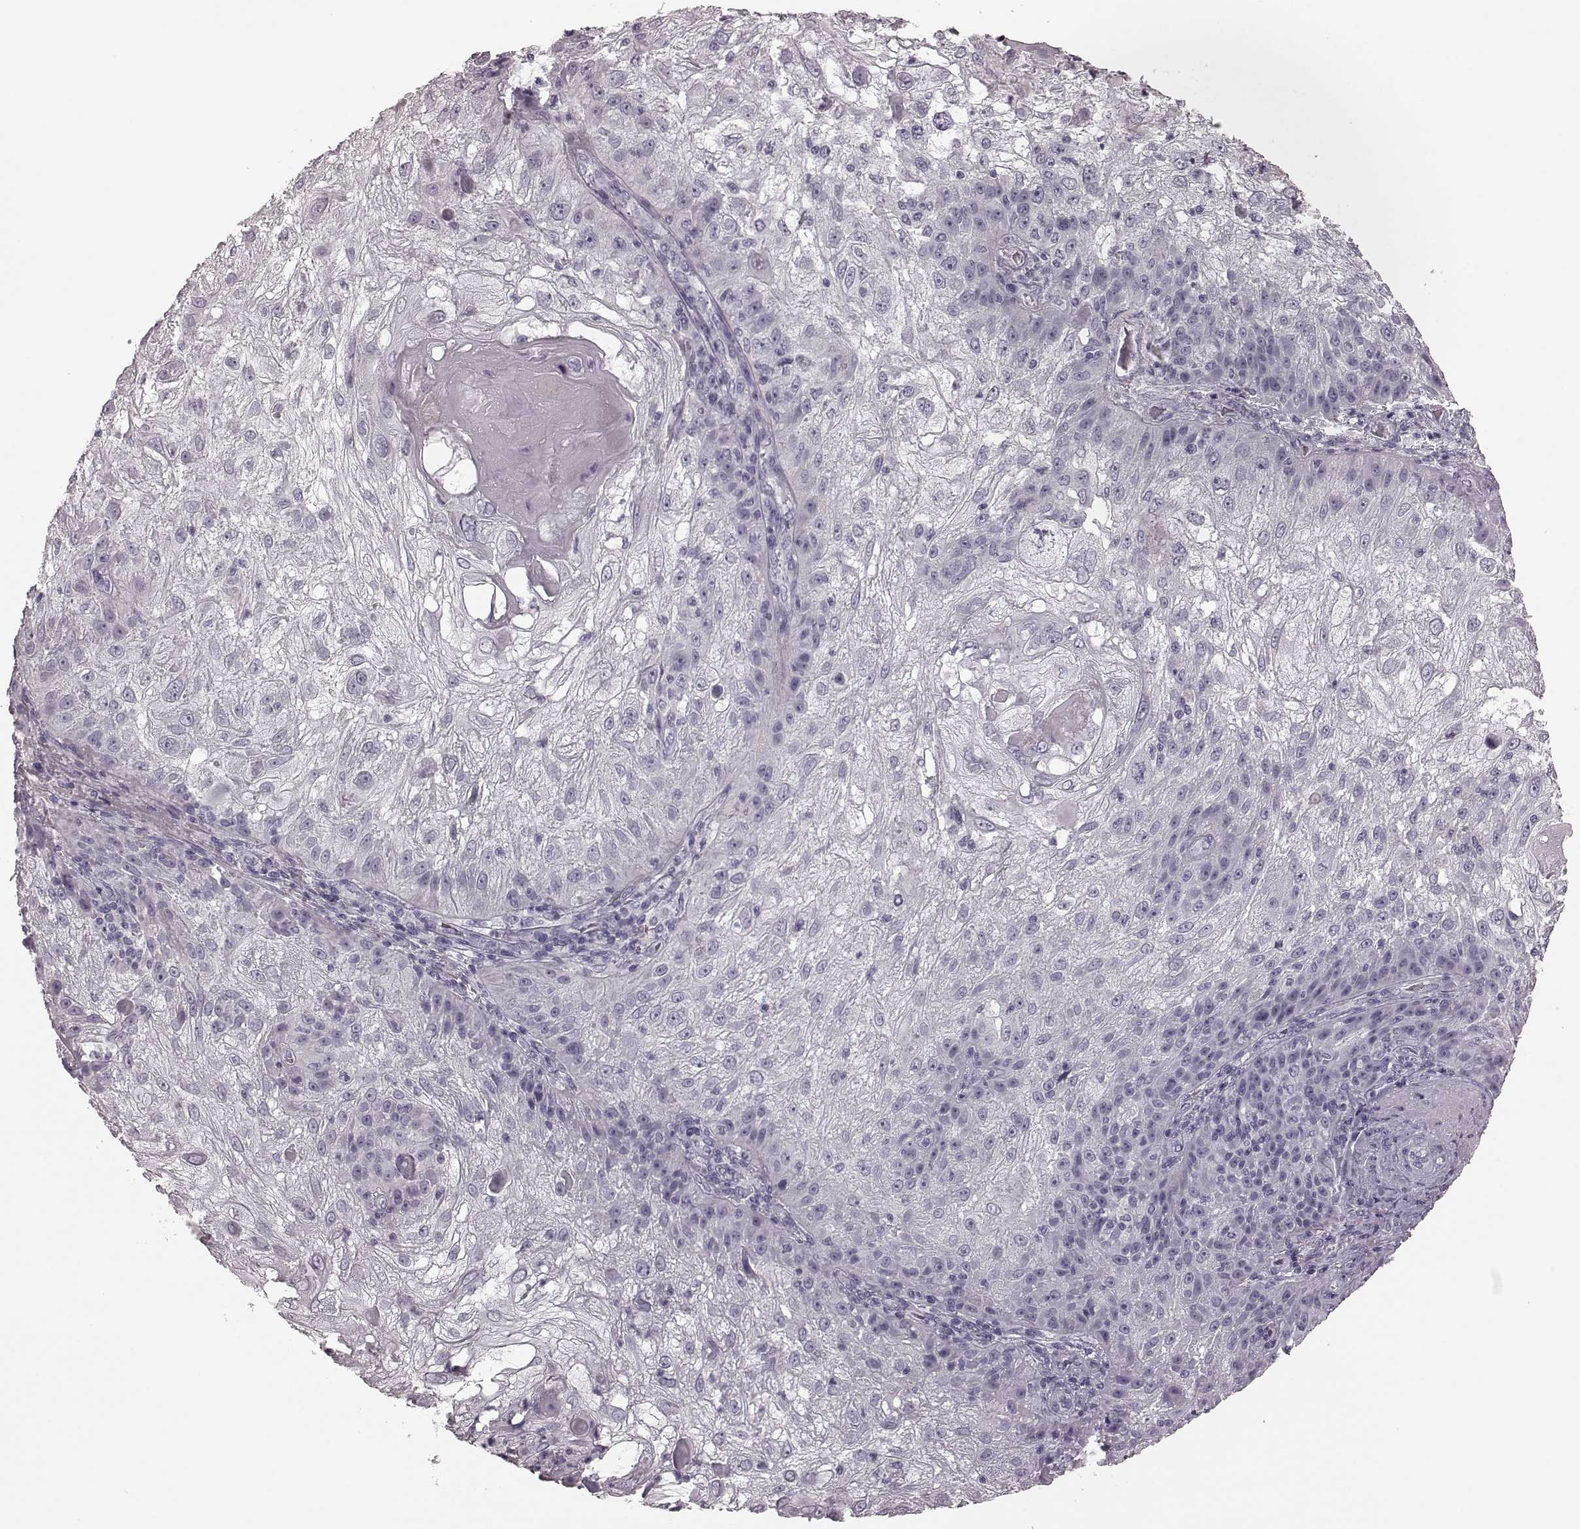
{"staining": {"intensity": "negative", "quantity": "none", "location": "none"}, "tissue": "skin cancer", "cell_type": "Tumor cells", "image_type": "cancer", "snomed": [{"axis": "morphology", "description": "Normal tissue, NOS"}, {"axis": "morphology", "description": "Squamous cell carcinoma, NOS"}, {"axis": "topography", "description": "Skin"}], "caption": "Tumor cells show no significant staining in skin squamous cell carcinoma.", "gene": "TRPM1", "patient": {"sex": "female", "age": 83}}